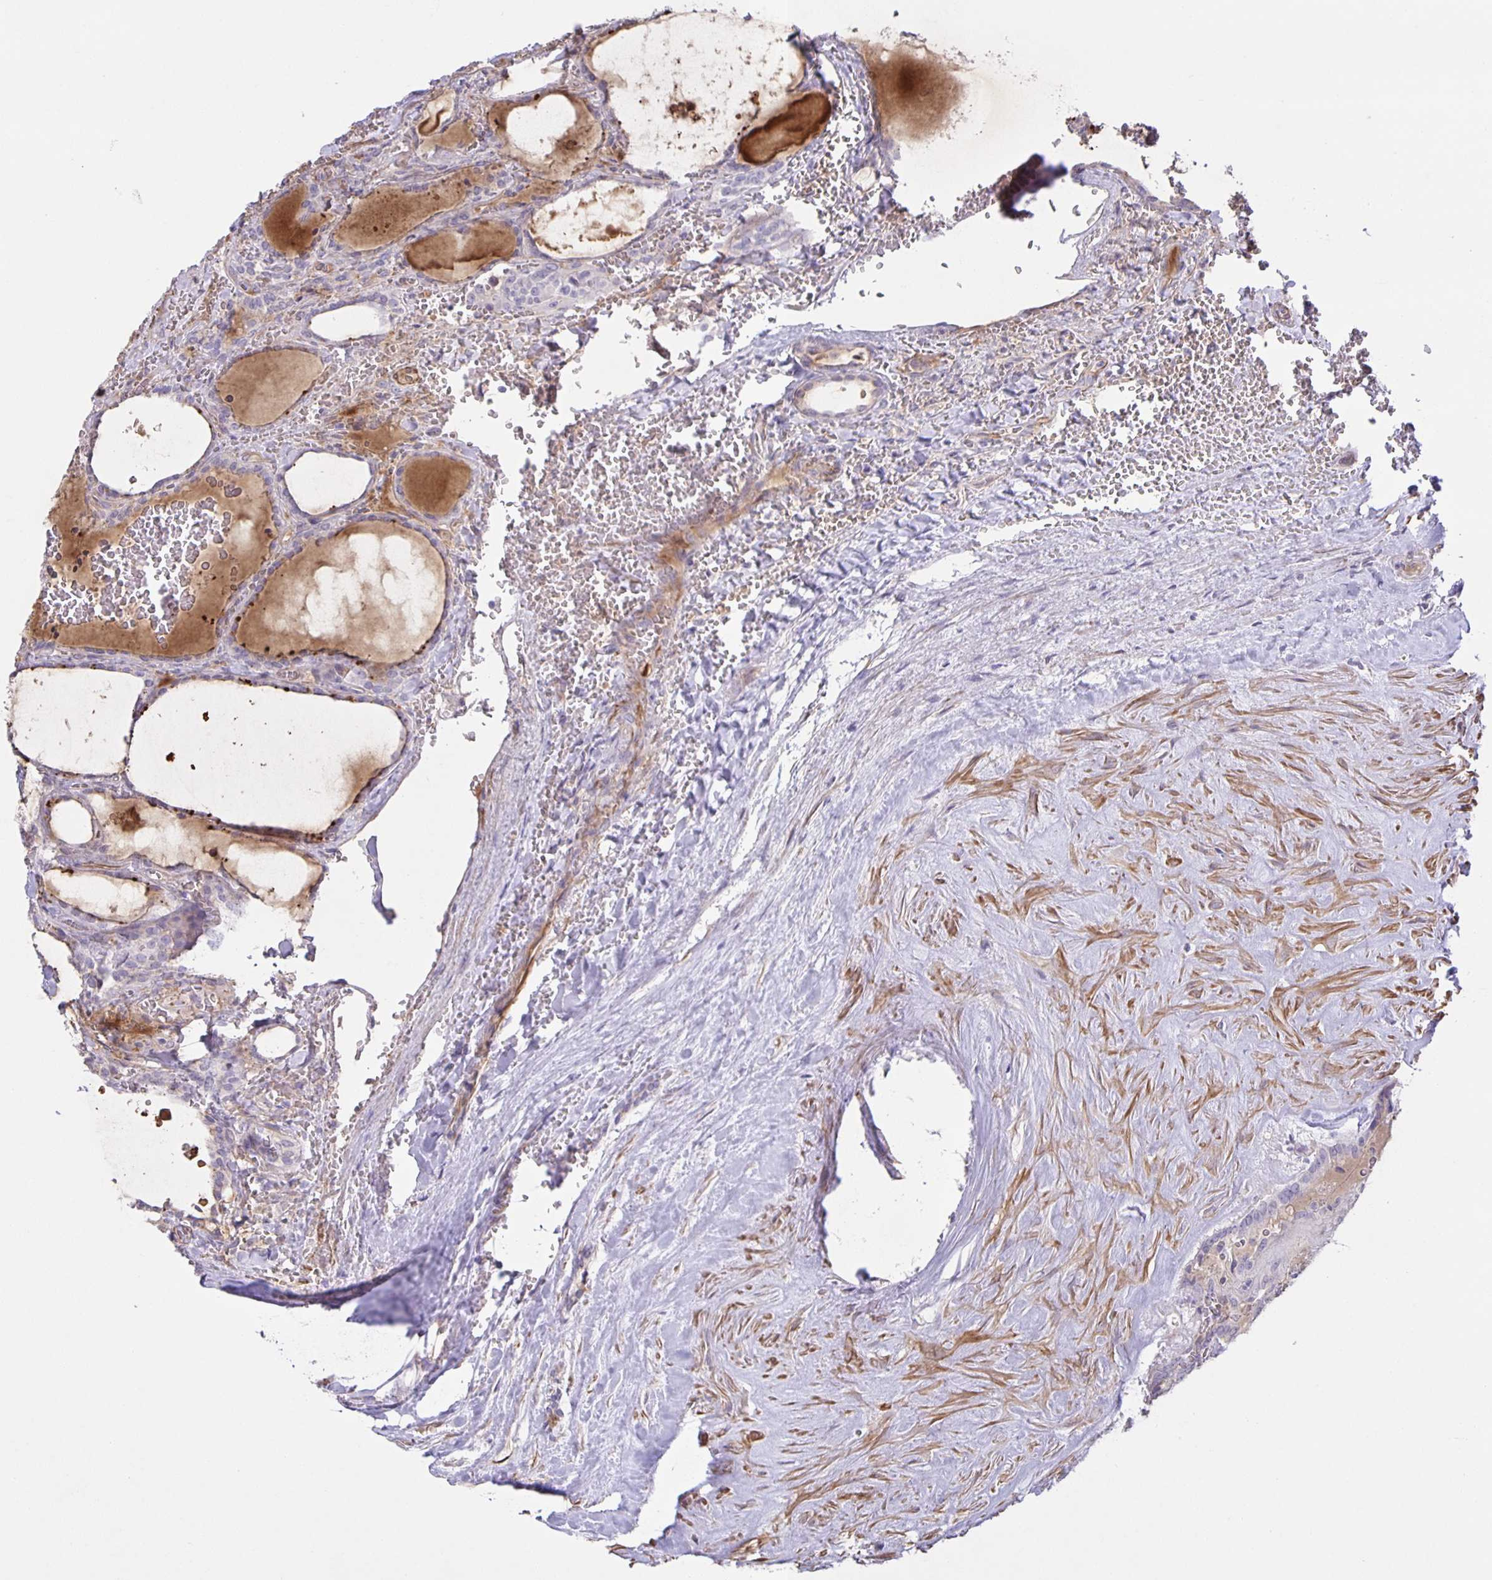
{"staining": {"intensity": "negative", "quantity": "none", "location": "none"}, "tissue": "thyroid cancer", "cell_type": "Tumor cells", "image_type": "cancer", "snomed": [{"axis": "morphology", "description": "Papillary adenocarcinoma, NOS"}, {"axis": "topography", "description": "Thyroid gland"}], "caption": "The micrograph reveals no staining of tumor cells in thyroid papillary adenocarcinoma.", "gene": "SRCIN1", "patient": {"sex": "female", "age": 21}}